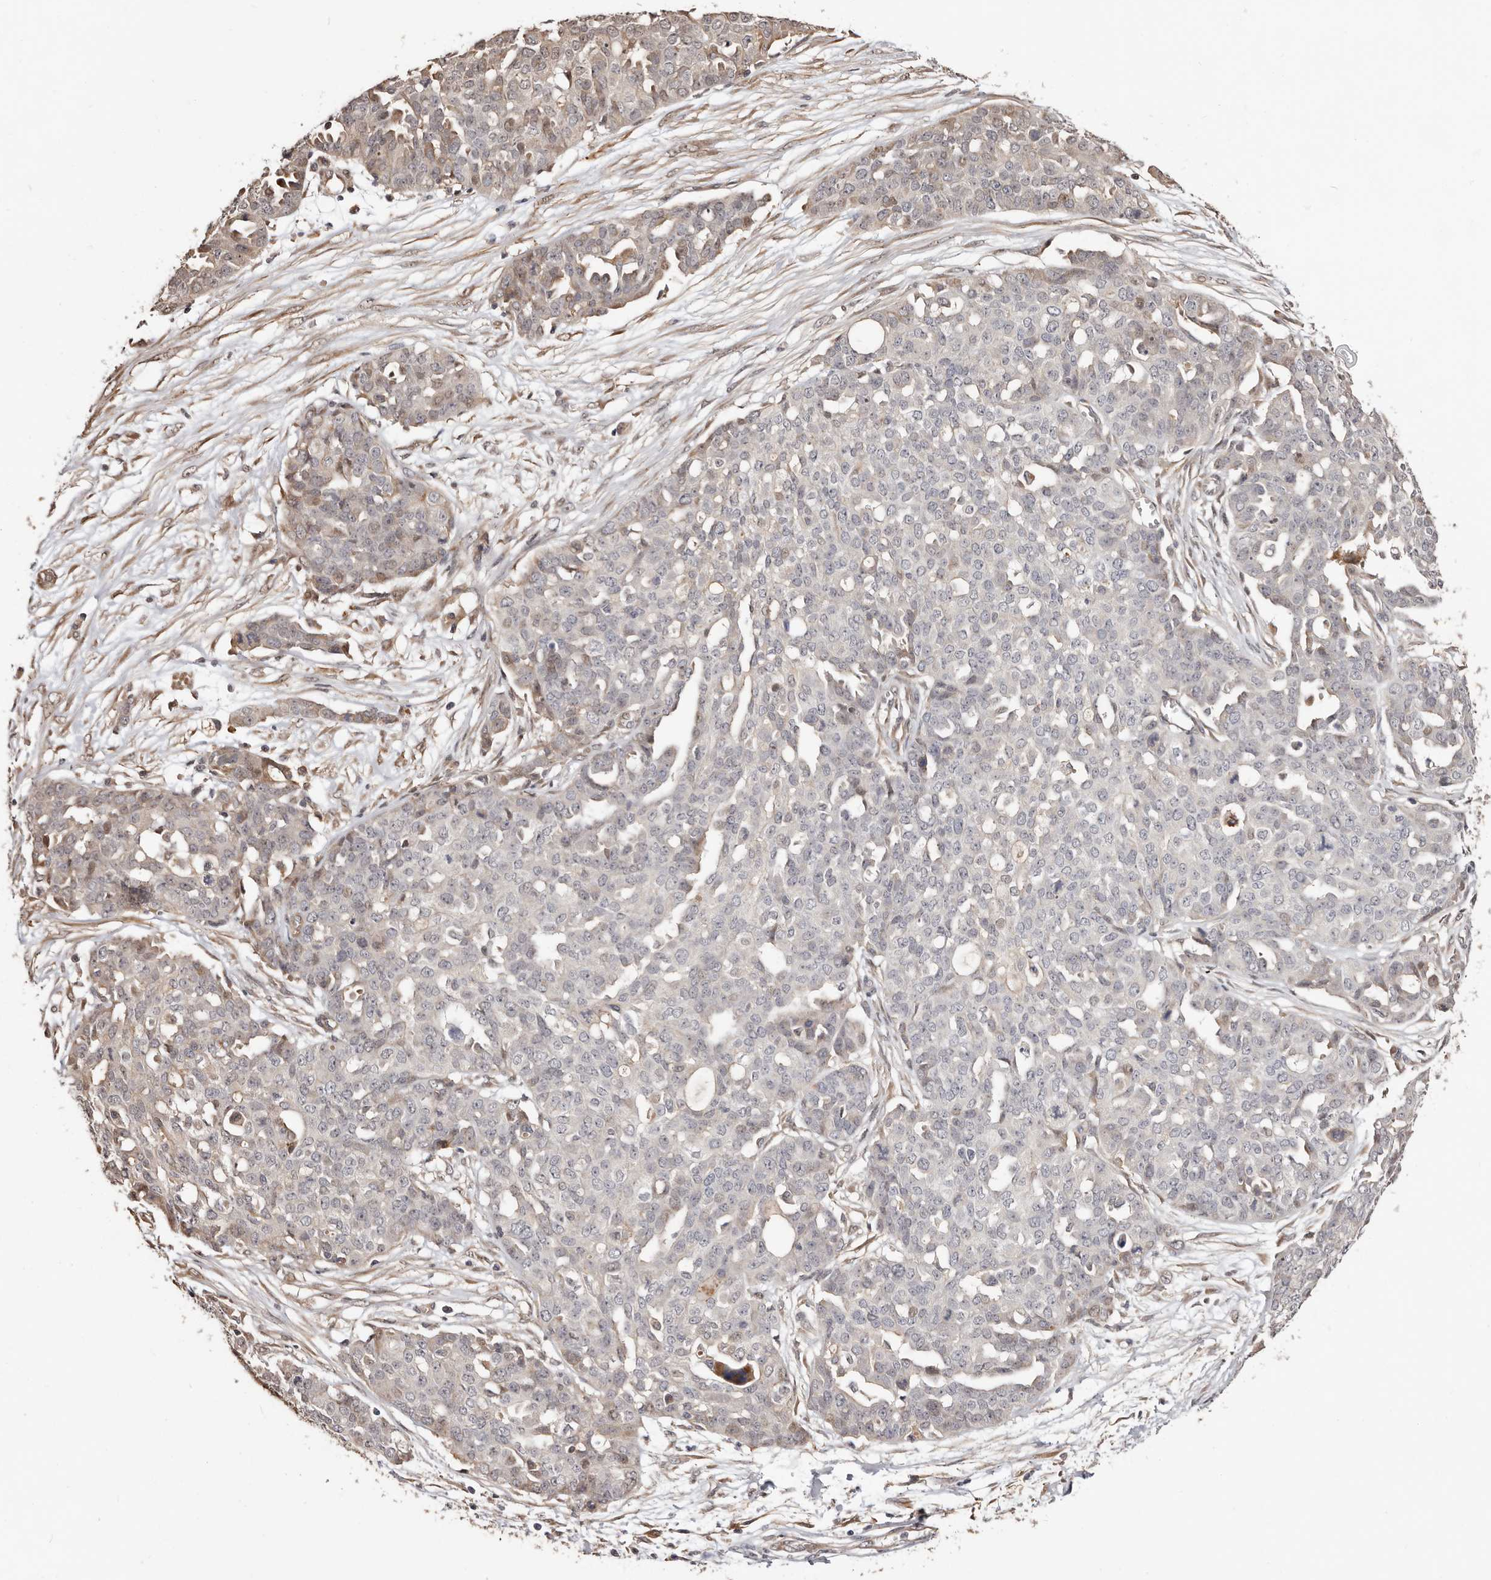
{"staining": {"intensity": "weak", "quantity": "<25%", "location": "cytoplasmic/membranous"}, "tissue": "ovarian cancer", "cell_type": "Tumor cells", "image_type": "cancer", "snomed": [{"axis": "morphology", "description": "Cystadenocarcinoma, serous, NOS"}, {"axis": "topography", "description": "Soft tissue"}, {"axis": "topography", "description": "Ovary"}], "caption": "There is no significant positivity in tumor cells of ovarian serous cystadenocarcinoma.", "gene": "TRIP13", "patient": {"sex": "female", "age": 57}}